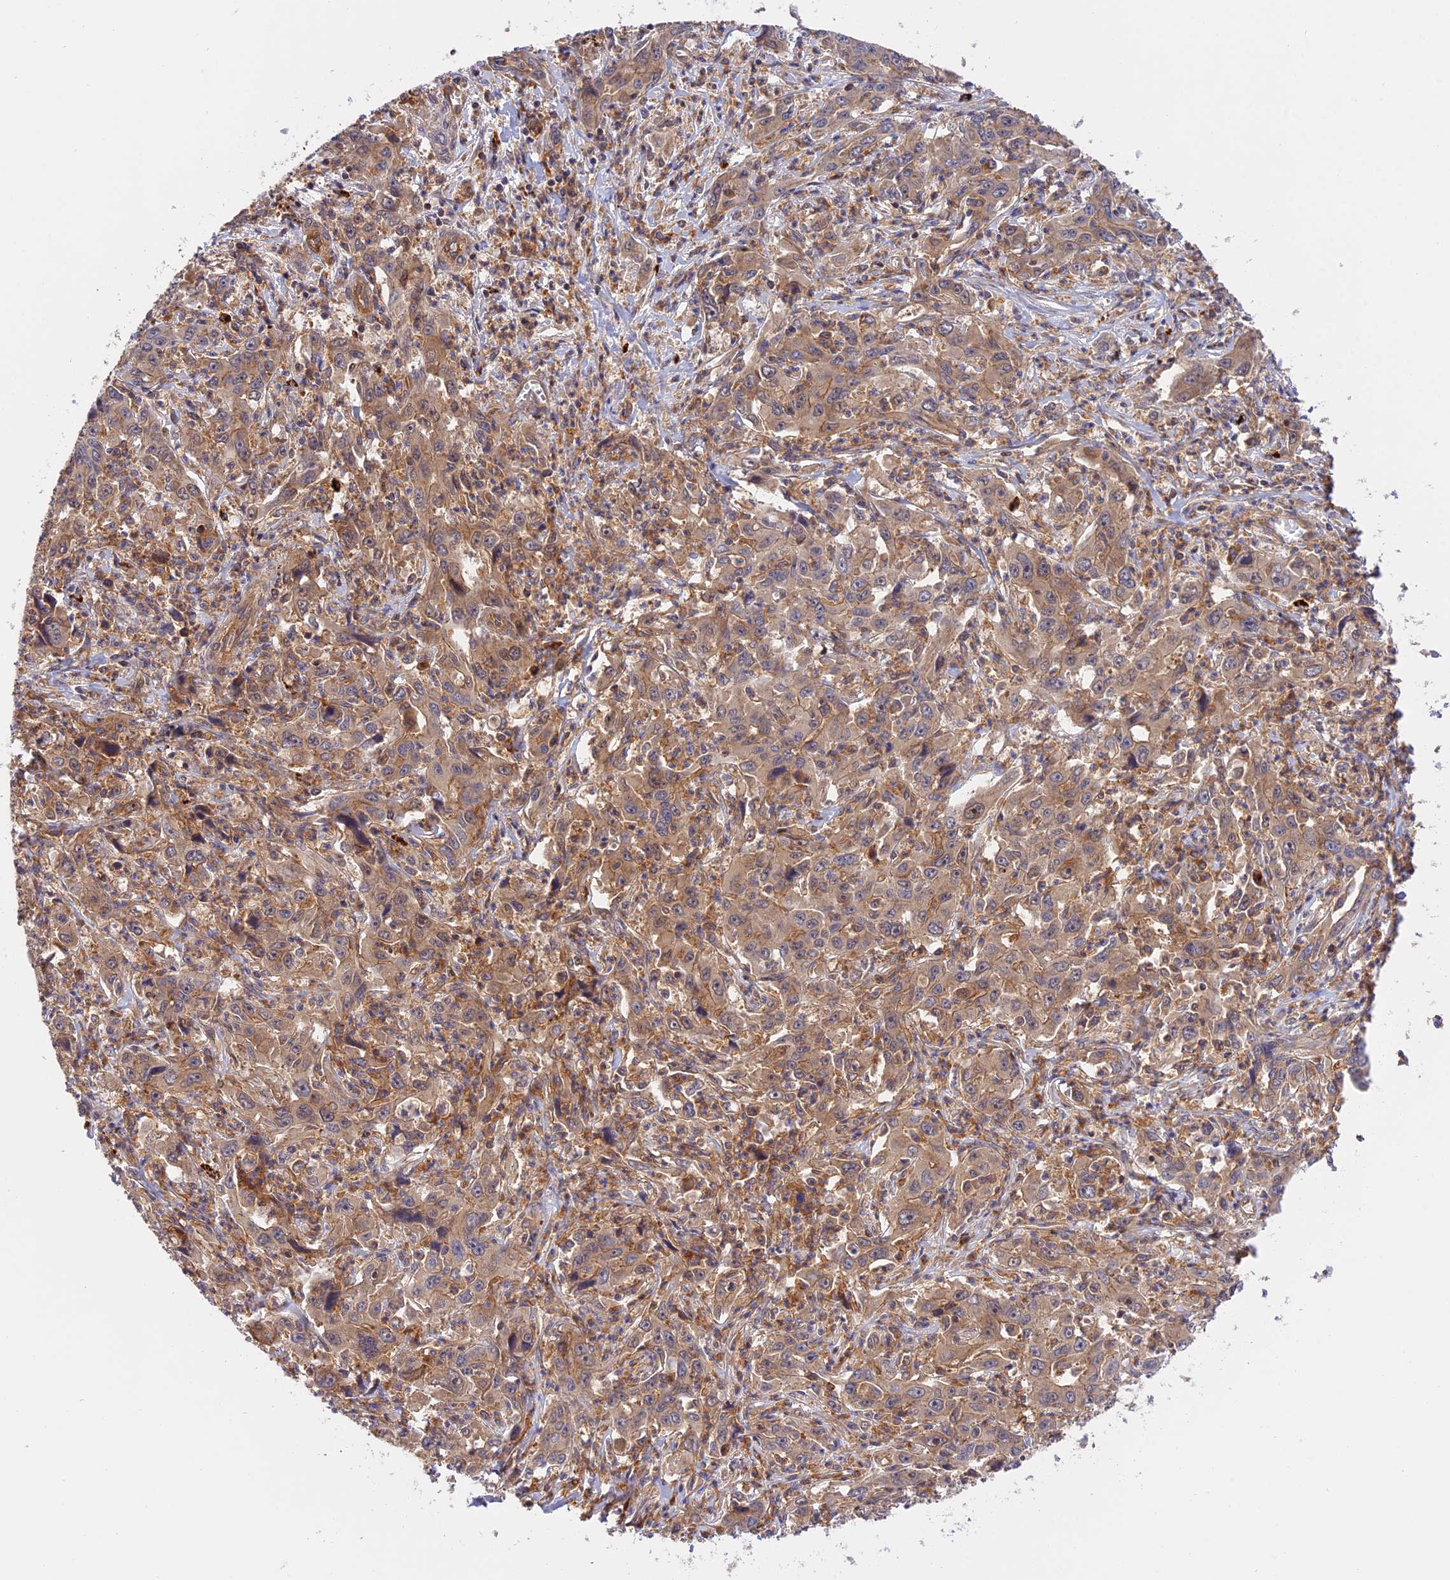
{"staining": {"intensity": "weak", "quantity": "25%-75%", "location": "cytoplasmic/membranous"}, "tissue": "liver cancer", "cell_type": "Tumor cells", "image_type": "cancer", "snomed": [{"axis": "morphology", "description": "Carcinoma, Hepatocellular, NOS"}, {"axis": "topography", "description": "Liver"}], "caption": "IHC image of liver hepatocellular carcinoma stained for a protein (brown), which shows low levels of weak cytoplasmic/membranous positivity in approximately 25%-75% of tumor cells.", "gene": "C5orf22", "patient": {"sex": "male", "age": 63}}